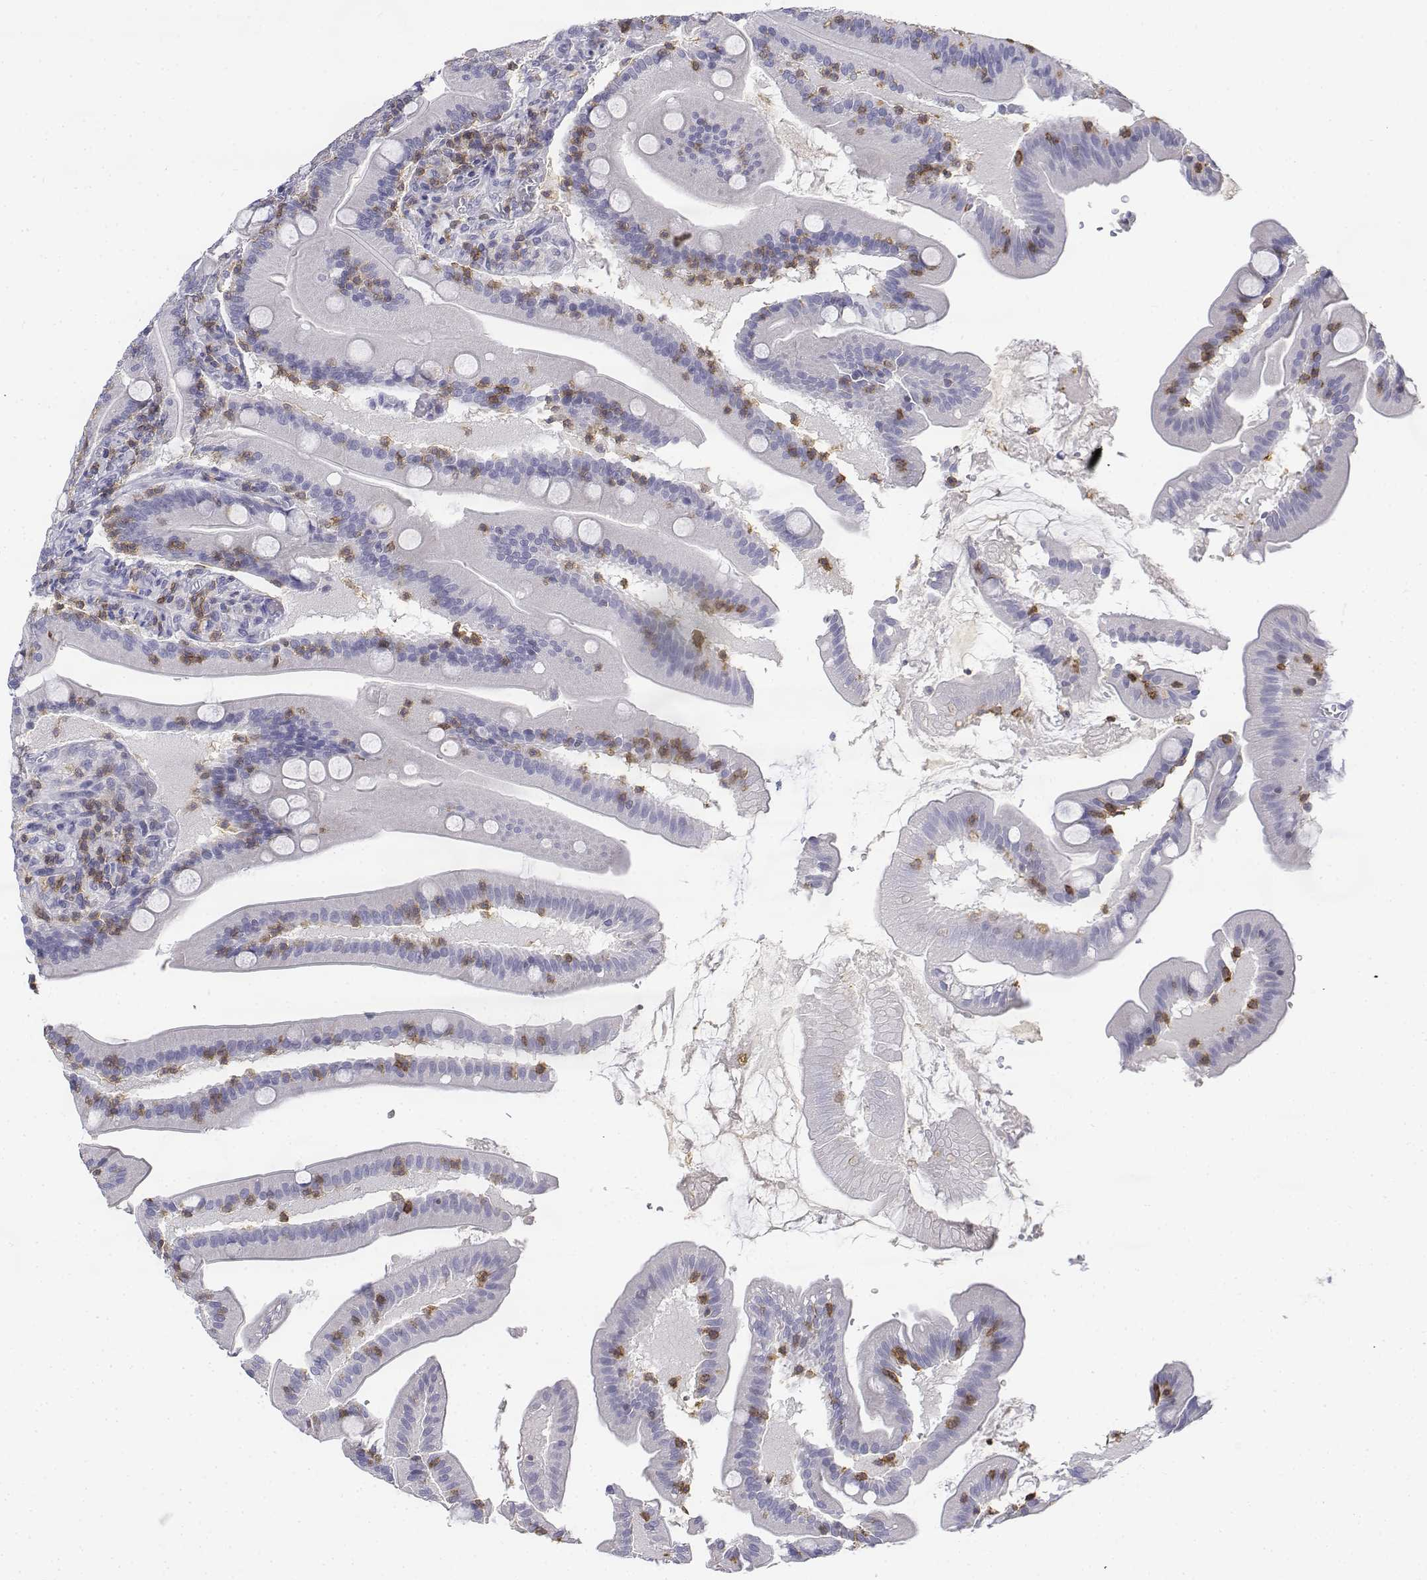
{"staining": {"intensity": "negative", "quantity": "none", "location": "none"}, "tissue": "small intestine", "cell_type": "Glandular cells", "image_type": "normal", "snomed": [{"axis": "morphology", "description": "Normal tissue, NOS"}, {"axis": "topography", "description": "Small intestine"}], "caption": "The photomicrograph displays no staining of glandular cells in normal small intestine.", "gene": "CD3E", "patient": {"sex": "male", "age": 37}}